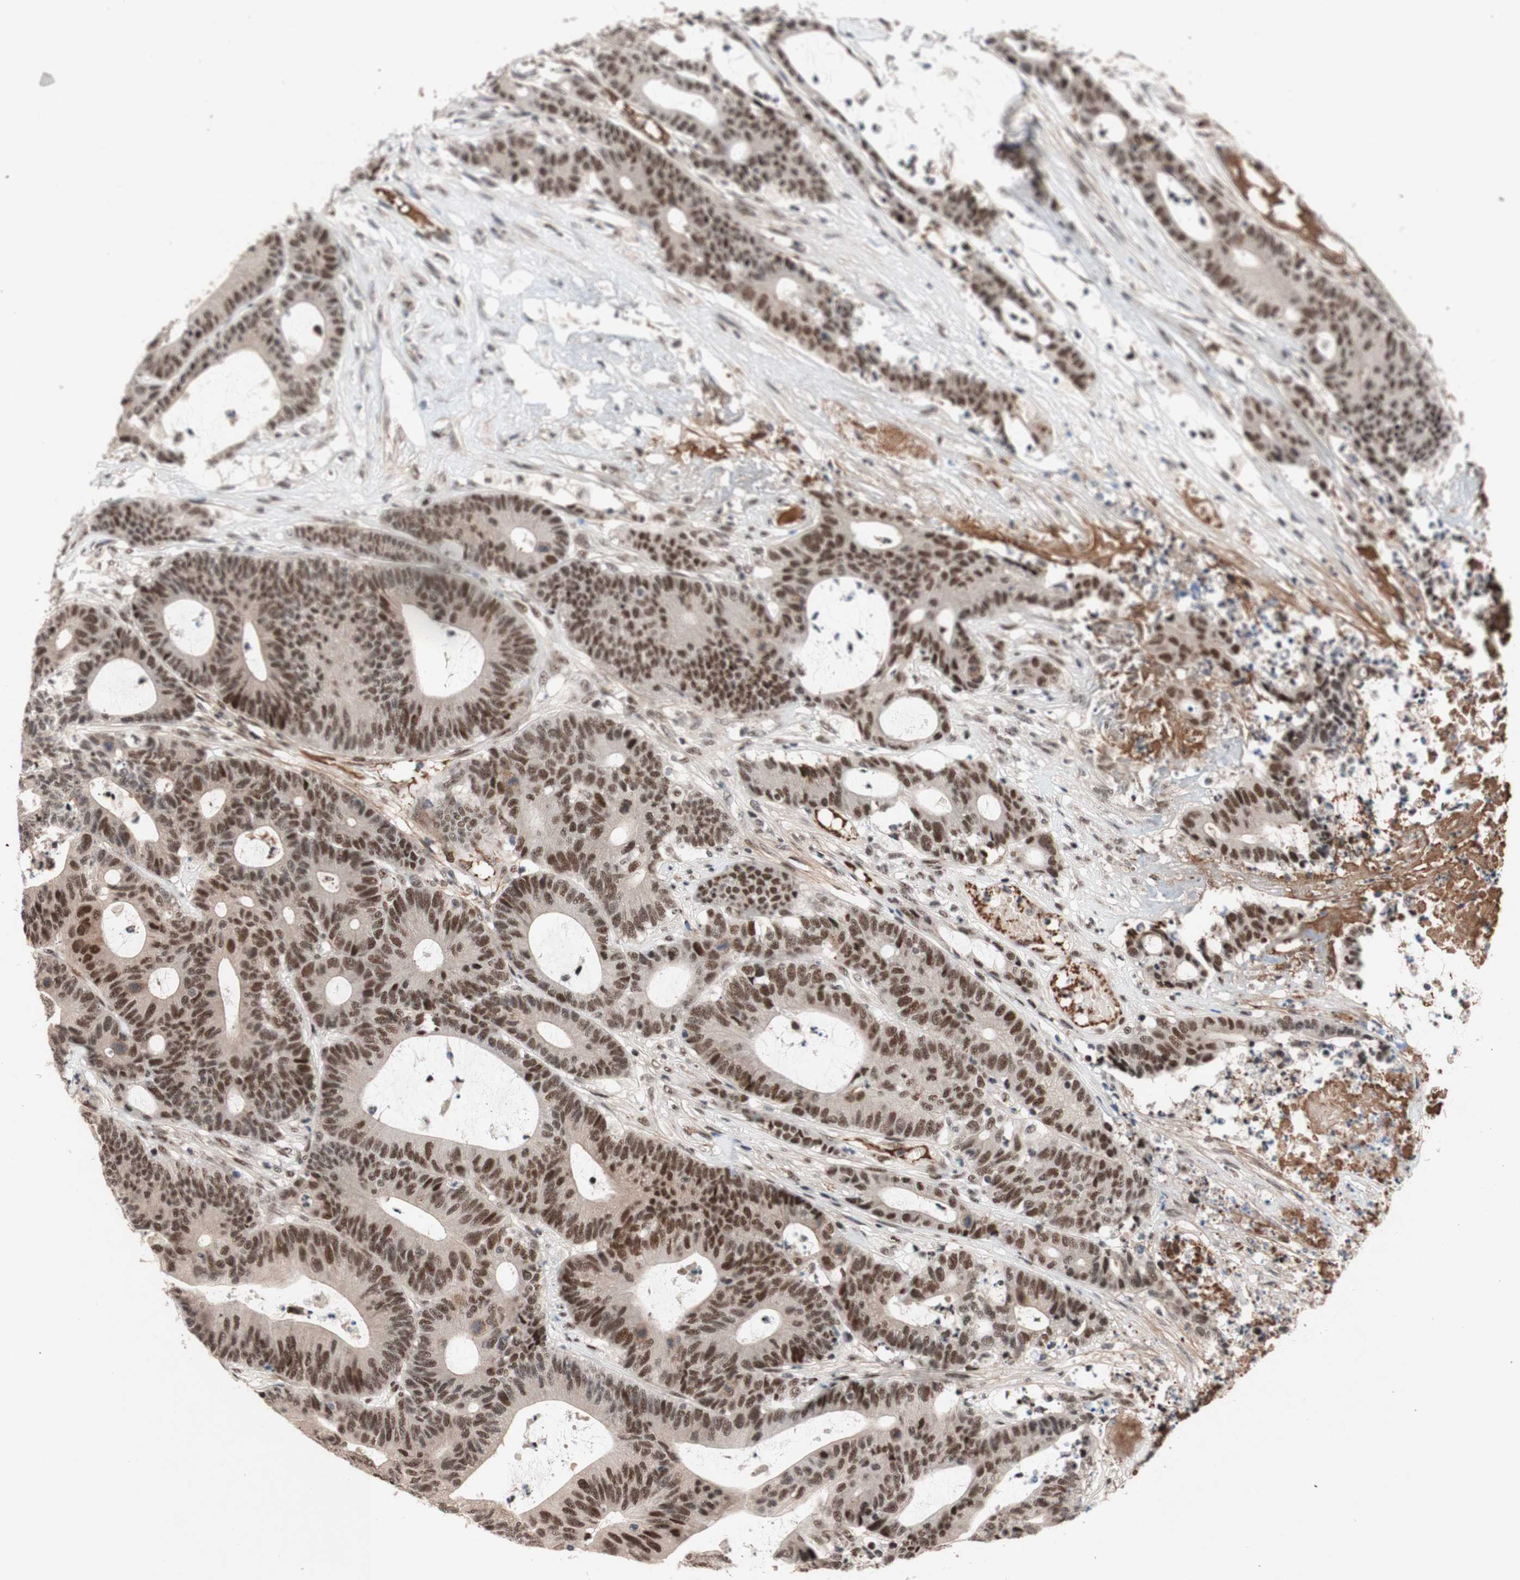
{"staining": {"intensity": "moderate", "quantity": ">75%", "location": "nuclear"}, "tissue": "colorectal cancer", "cell_type": "Tumor cells", "image_type": "cancer", "snomed": [{"axis": "morphology", "description": "Adenocarcinoma, NOS"}, {"axis": "topography", "description": "Colon"}], "caption": "Immunohistochemical staining of adenocarcinoma (colorectal) reveals medium levels of moderate nuclear protein staining in approximately >75% of tumor cells.", "gene": "TLE1", "patient": {"sex": "female", "age": 84}}